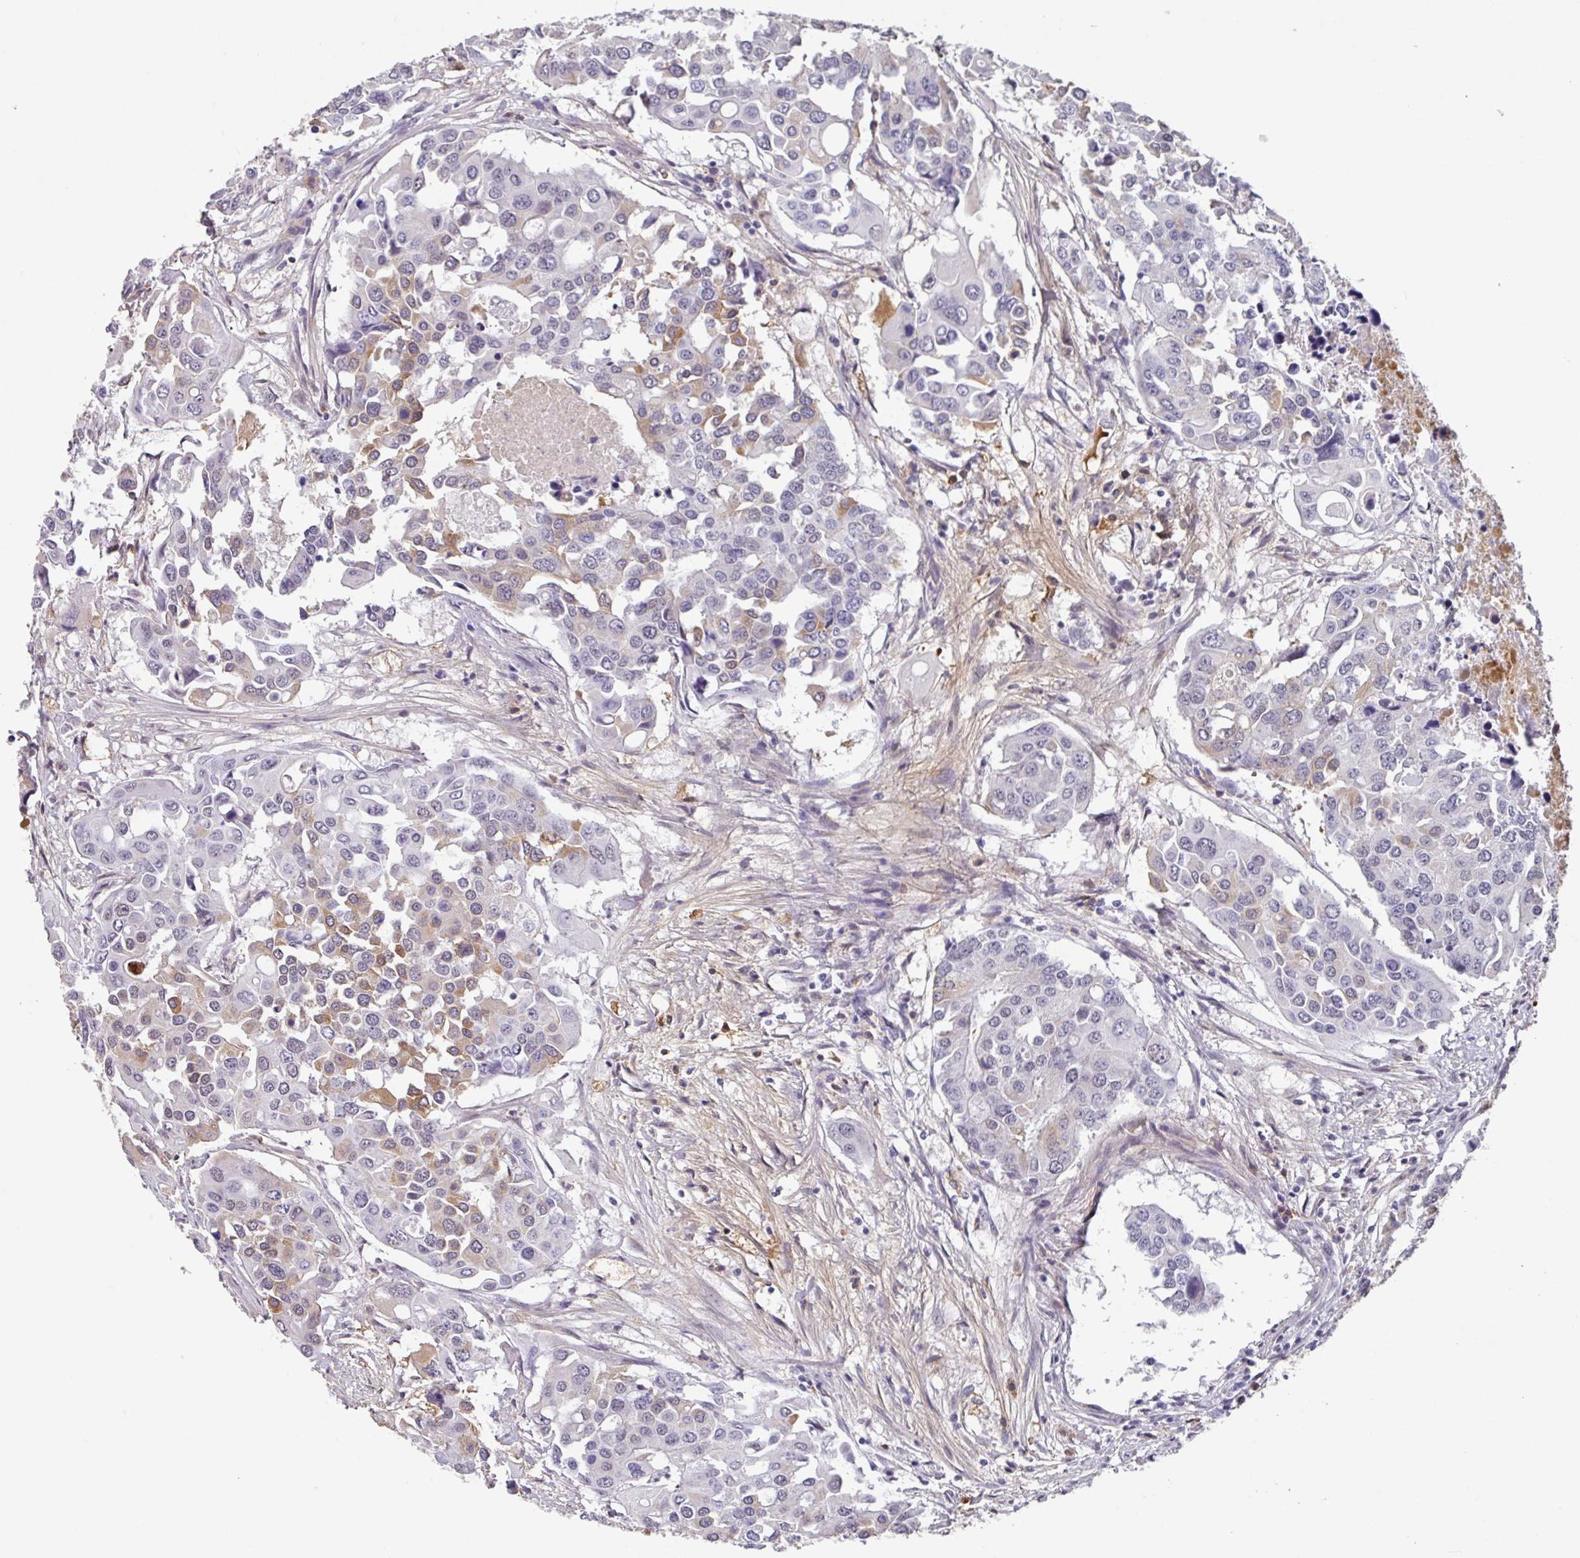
{"staining": {"intensity": "moderate", "quantity": "<25%", "location": "cytoplasmic/membranous"}, "tissue": "colorectal cancer", "cell_type": "Tumor cells", "image_type": "cancer", "snomed": [{"axis": "morphology", "description": "Adenocarcinoma, NOS"}, {"axis": "topography", "description": "Colon"}], "caption": "High-power microscopy captured an immunohistochemistry (IHC) photomicrograph of adenocarcinoma (colorectal), revealing moderate cytoplasmic/membranous staining in approximately <25% of tumor cells.", "gene": "C1QB", "patient": {"sex": "male", "age": 77}}